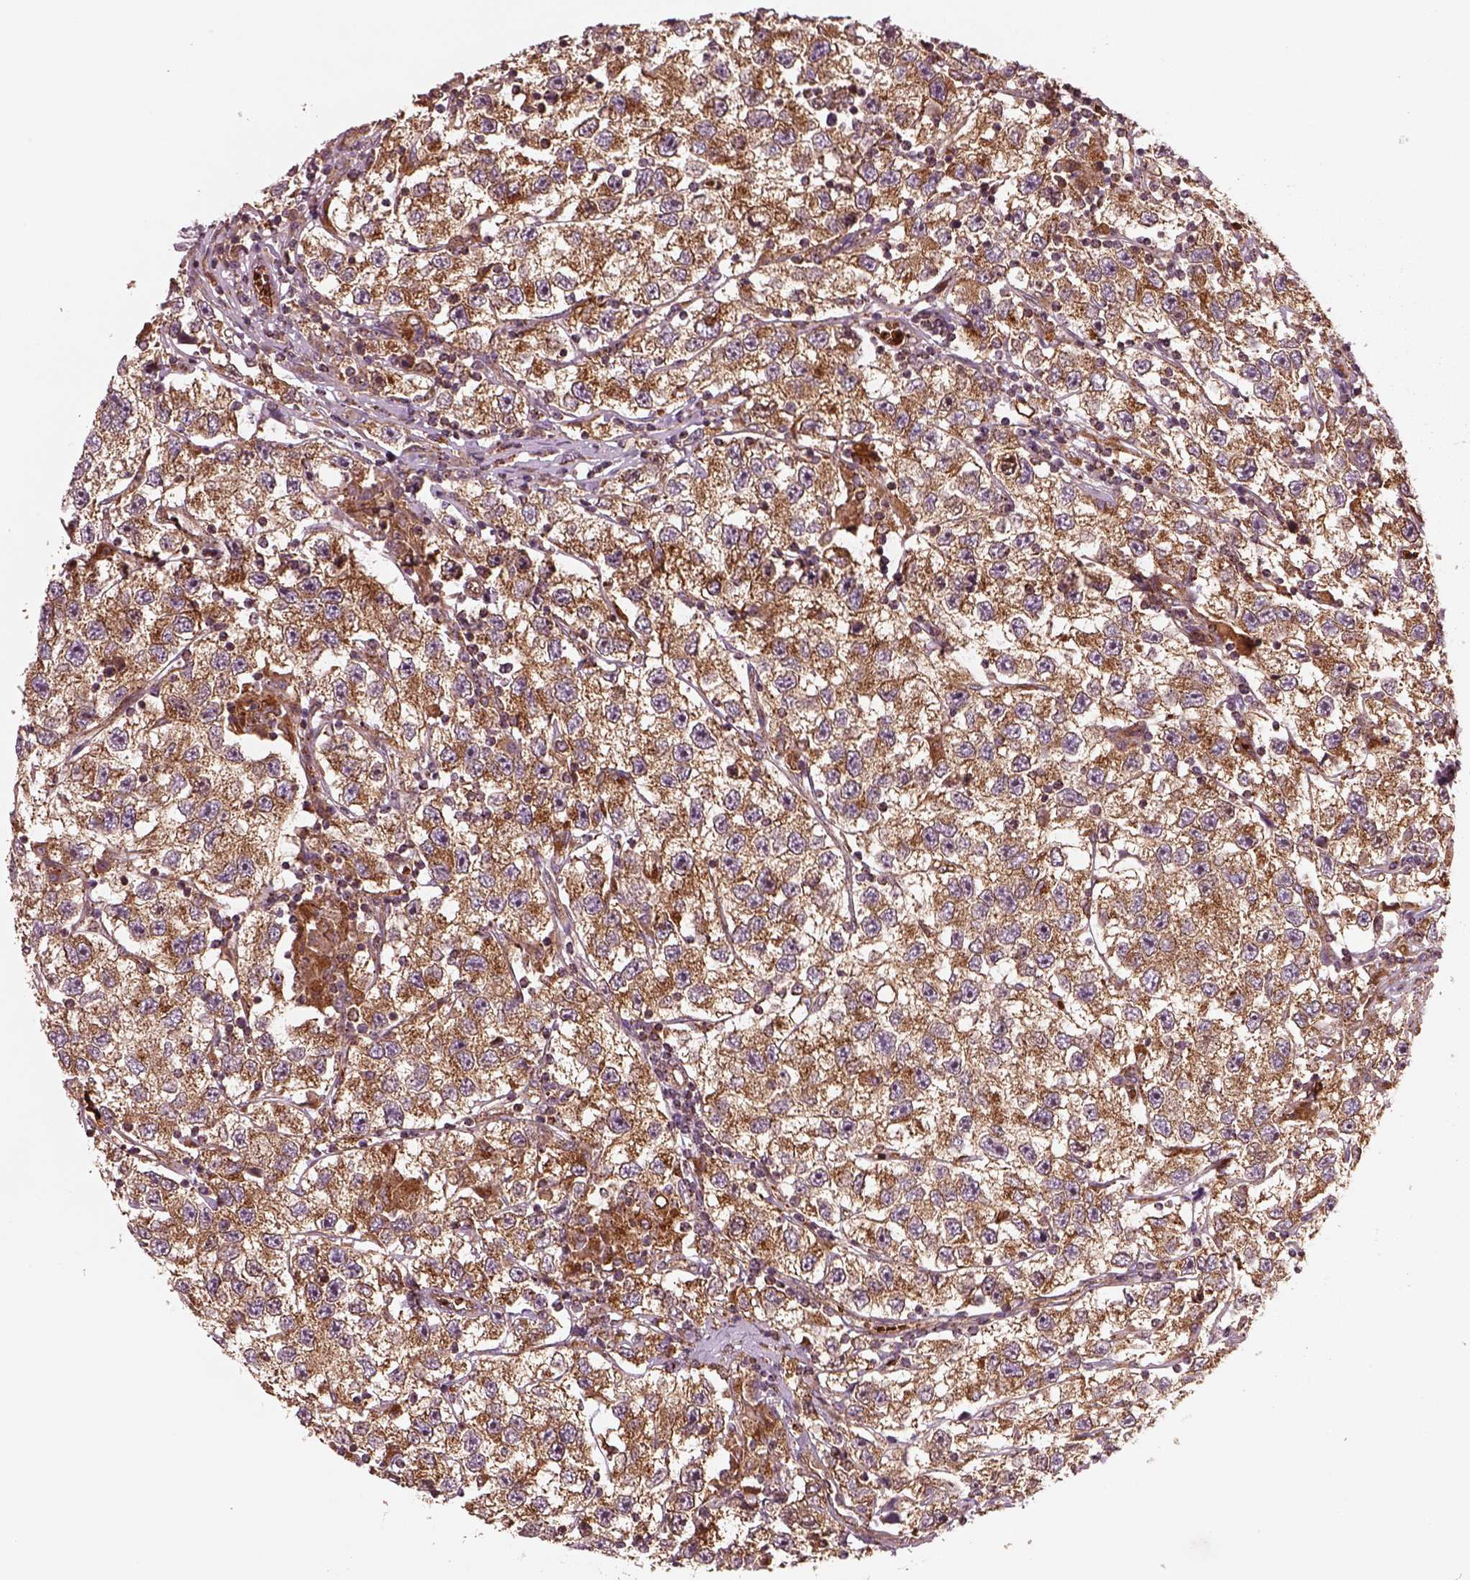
{"staining": {"intensity": "strong", "quantity": "<25%", "location": "cytoplasmic/membranous"}, "tissue": "testis cancer", "cell_type": "Tumor cells", "image_type": "cancer", "snomed": [{"axis": "morphology", "description": "Seminoma, NOS"}, {"axis": "topography", "description": "Testis"}], "caption": "Immunohistochemical staining of human seminoma (testis) exhibits medium levels of strong cytoplasmic/membranous staining in approximately <25% of tumor cells.", "gene": "WASHC2A", "patient": {"sex": "male", "age": 26}}